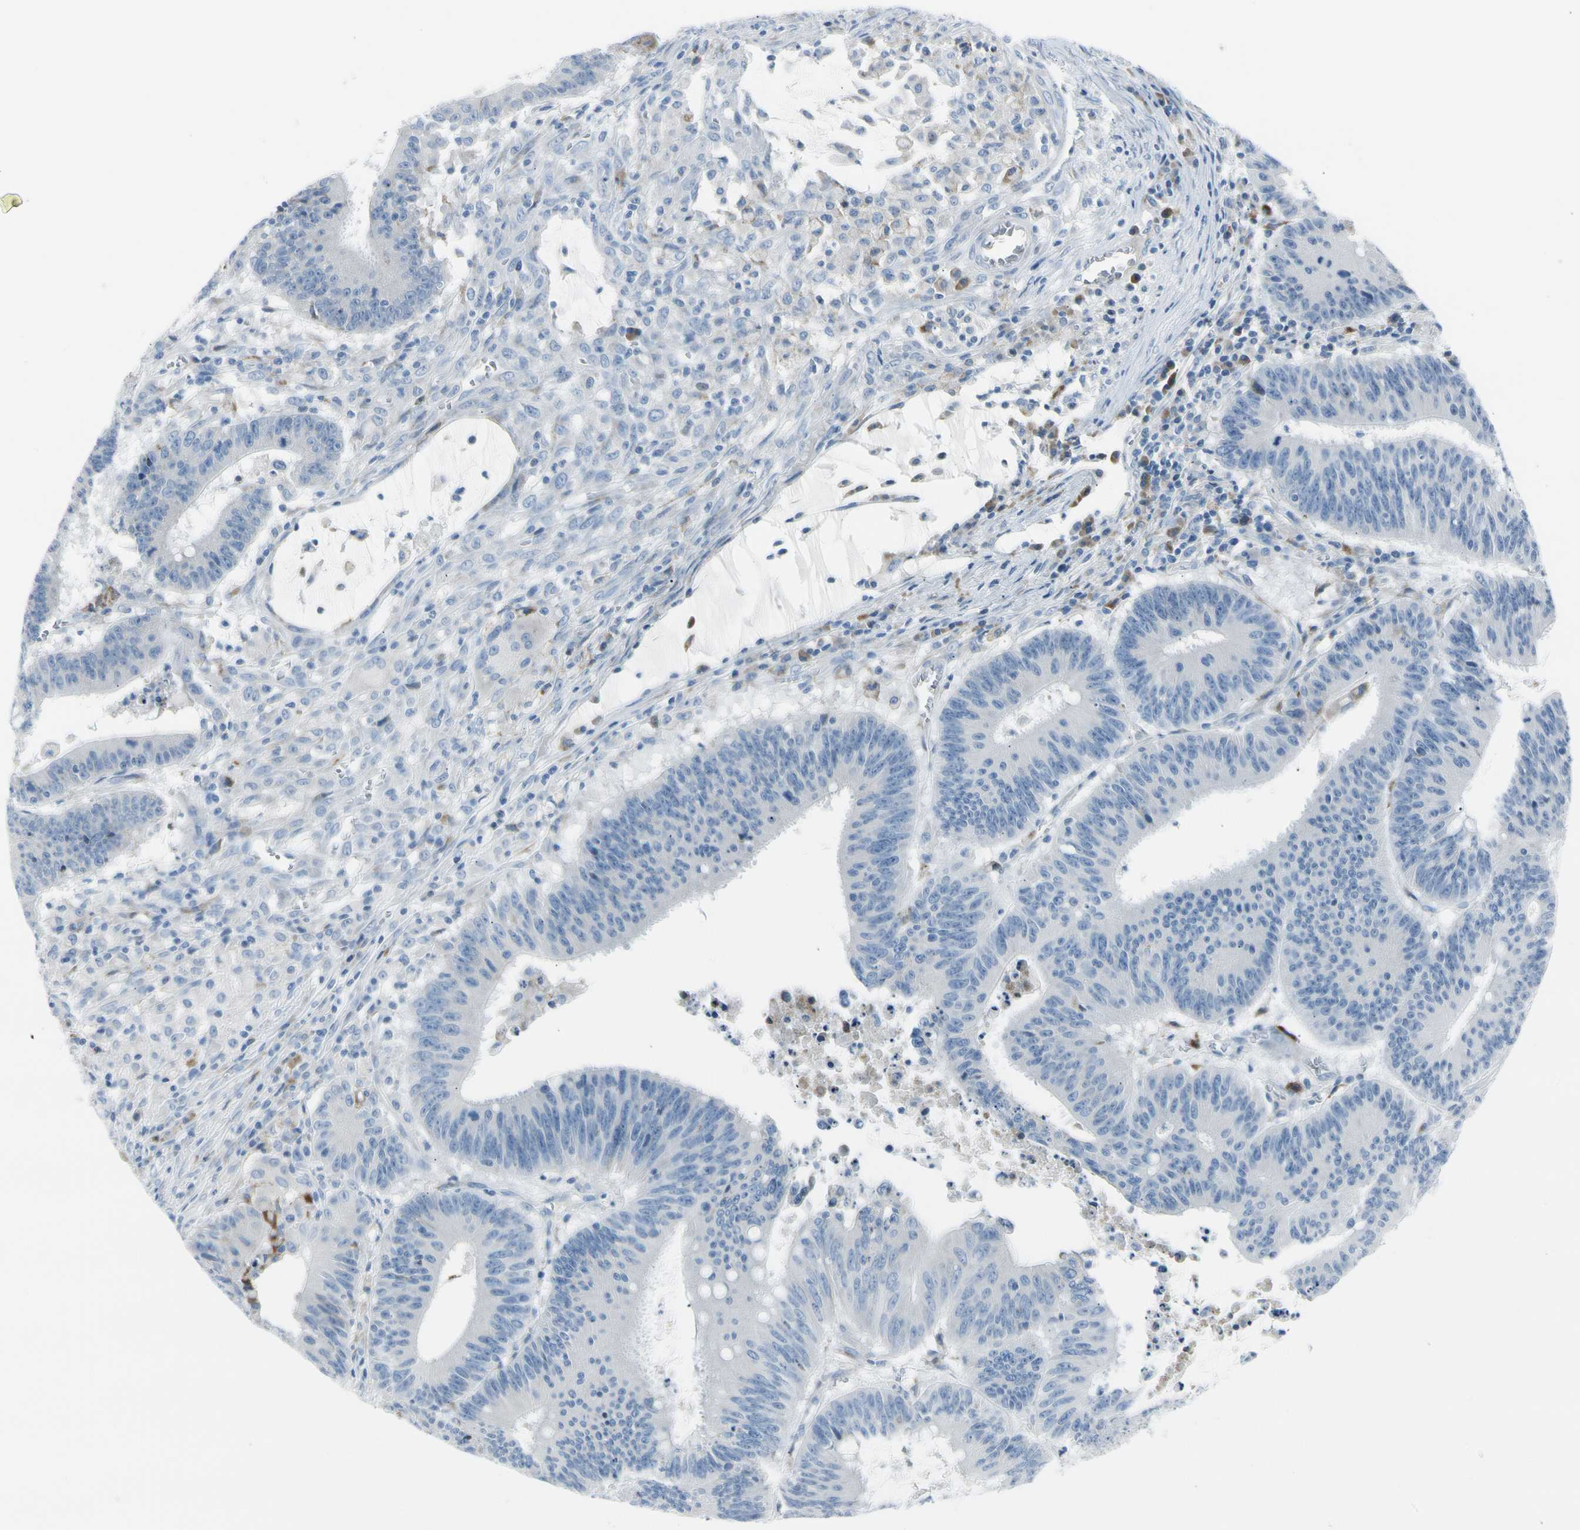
{"staining": {"intensity": "negative", "quantity": "none", "location": "none"}, "tissue": "colorectal cancer", "cell_type": "Tumor cells", "image_type": "cancer", "snomed": [{"axis": "morphology", "description": "Adenocarcinoma, NOS"}, {"axis": "topography", "description": "Colon"}], "caption": "Protein analysis of colorectal cancer (adenocarcinoma) demonstrates no significant staining in tumor cells.", "gene": "TNFSF11", "patient": {"sex": "male", "age": 45}}